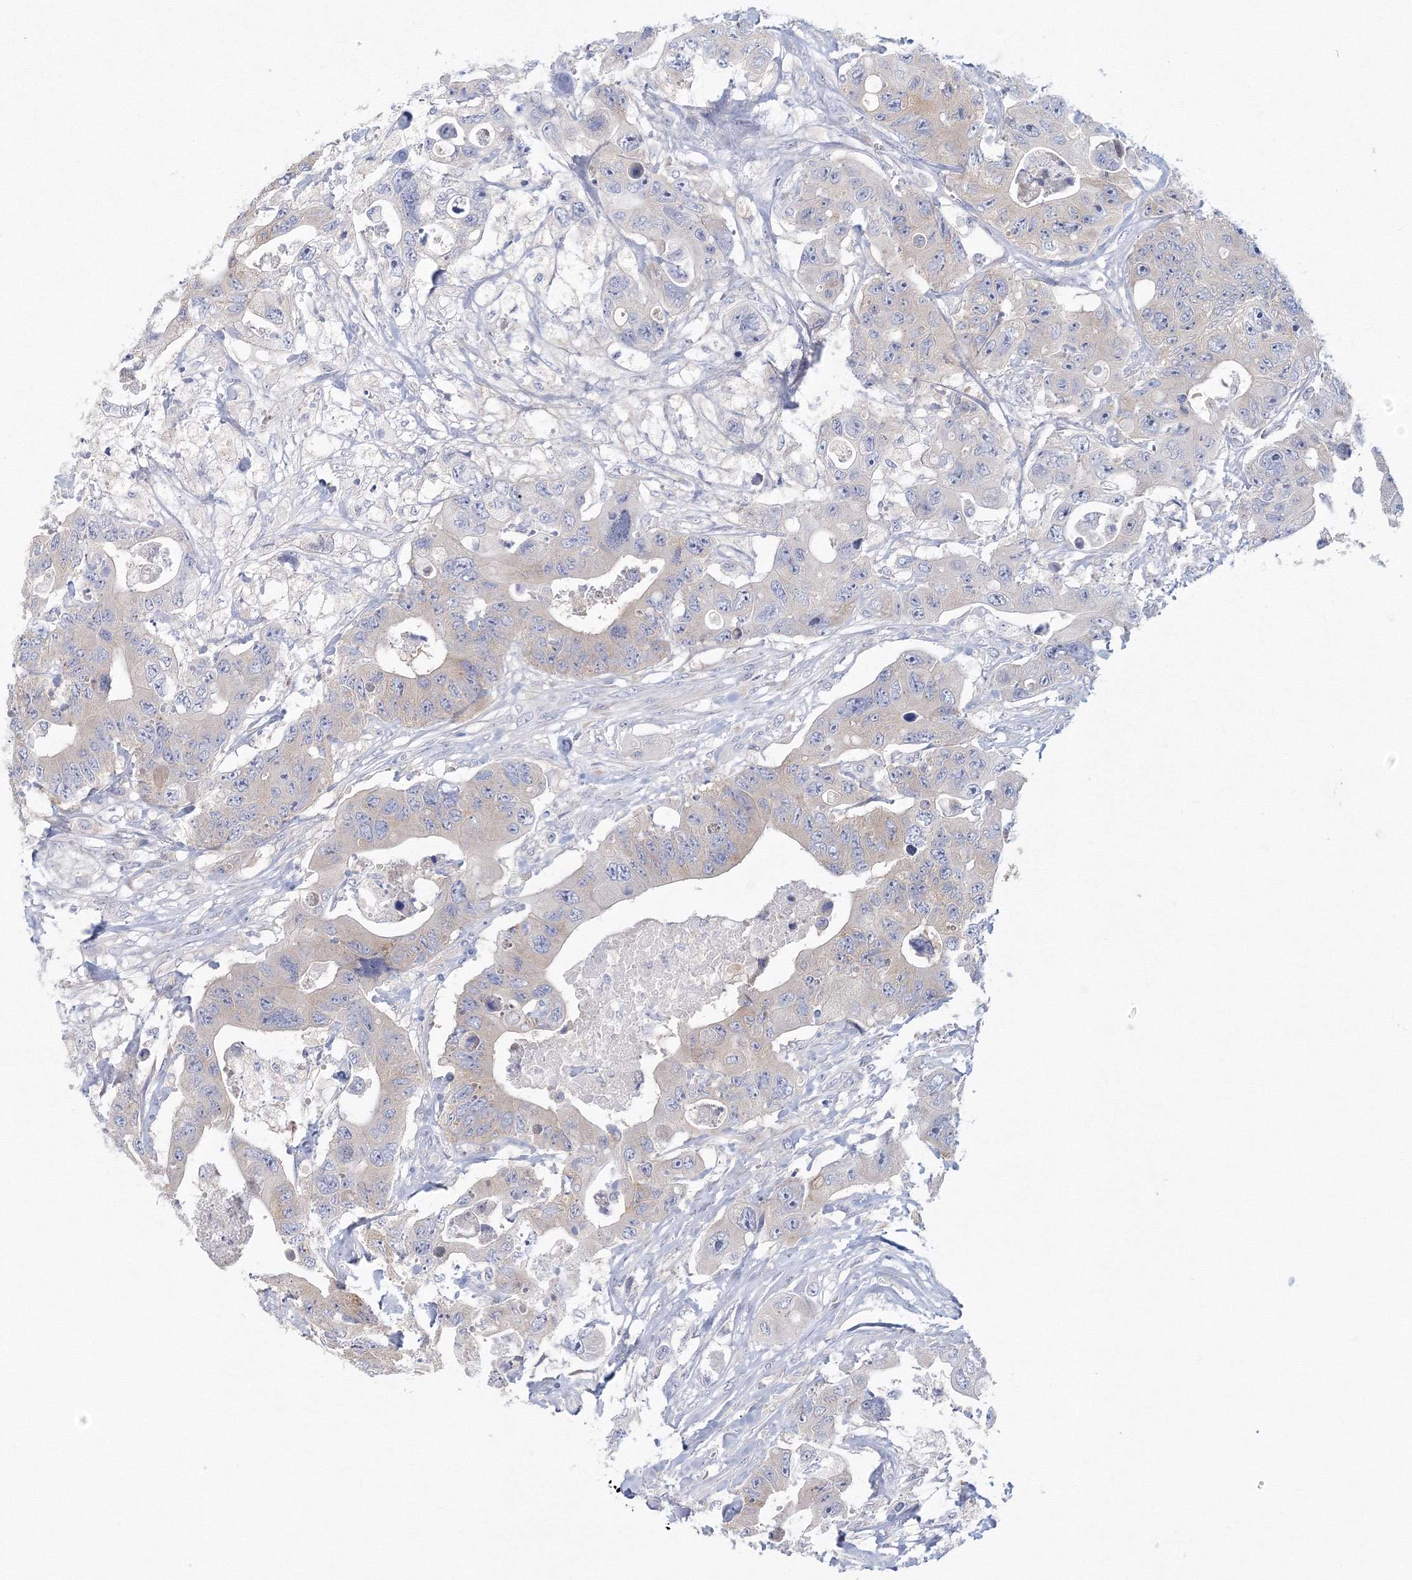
{"staining": {"intensity": "weak", "quantity": "<25%", "location": "cytoplasmic/membranous"}, "tissue": "colorectal cancer", "cell_type": "Tumor cells", "image_type": "cancer", "snomed": [{"axis": "morphology", "description": "Adenocarcinoma, NOS"}, {"axis": "topography", "description": "Colon"}], "caption": "Micrograph shows no protein expression in tumor cells of colorectal cancer tissue.", "gene": "TACC2", "patient": {"sex": "female", "age": 46}}